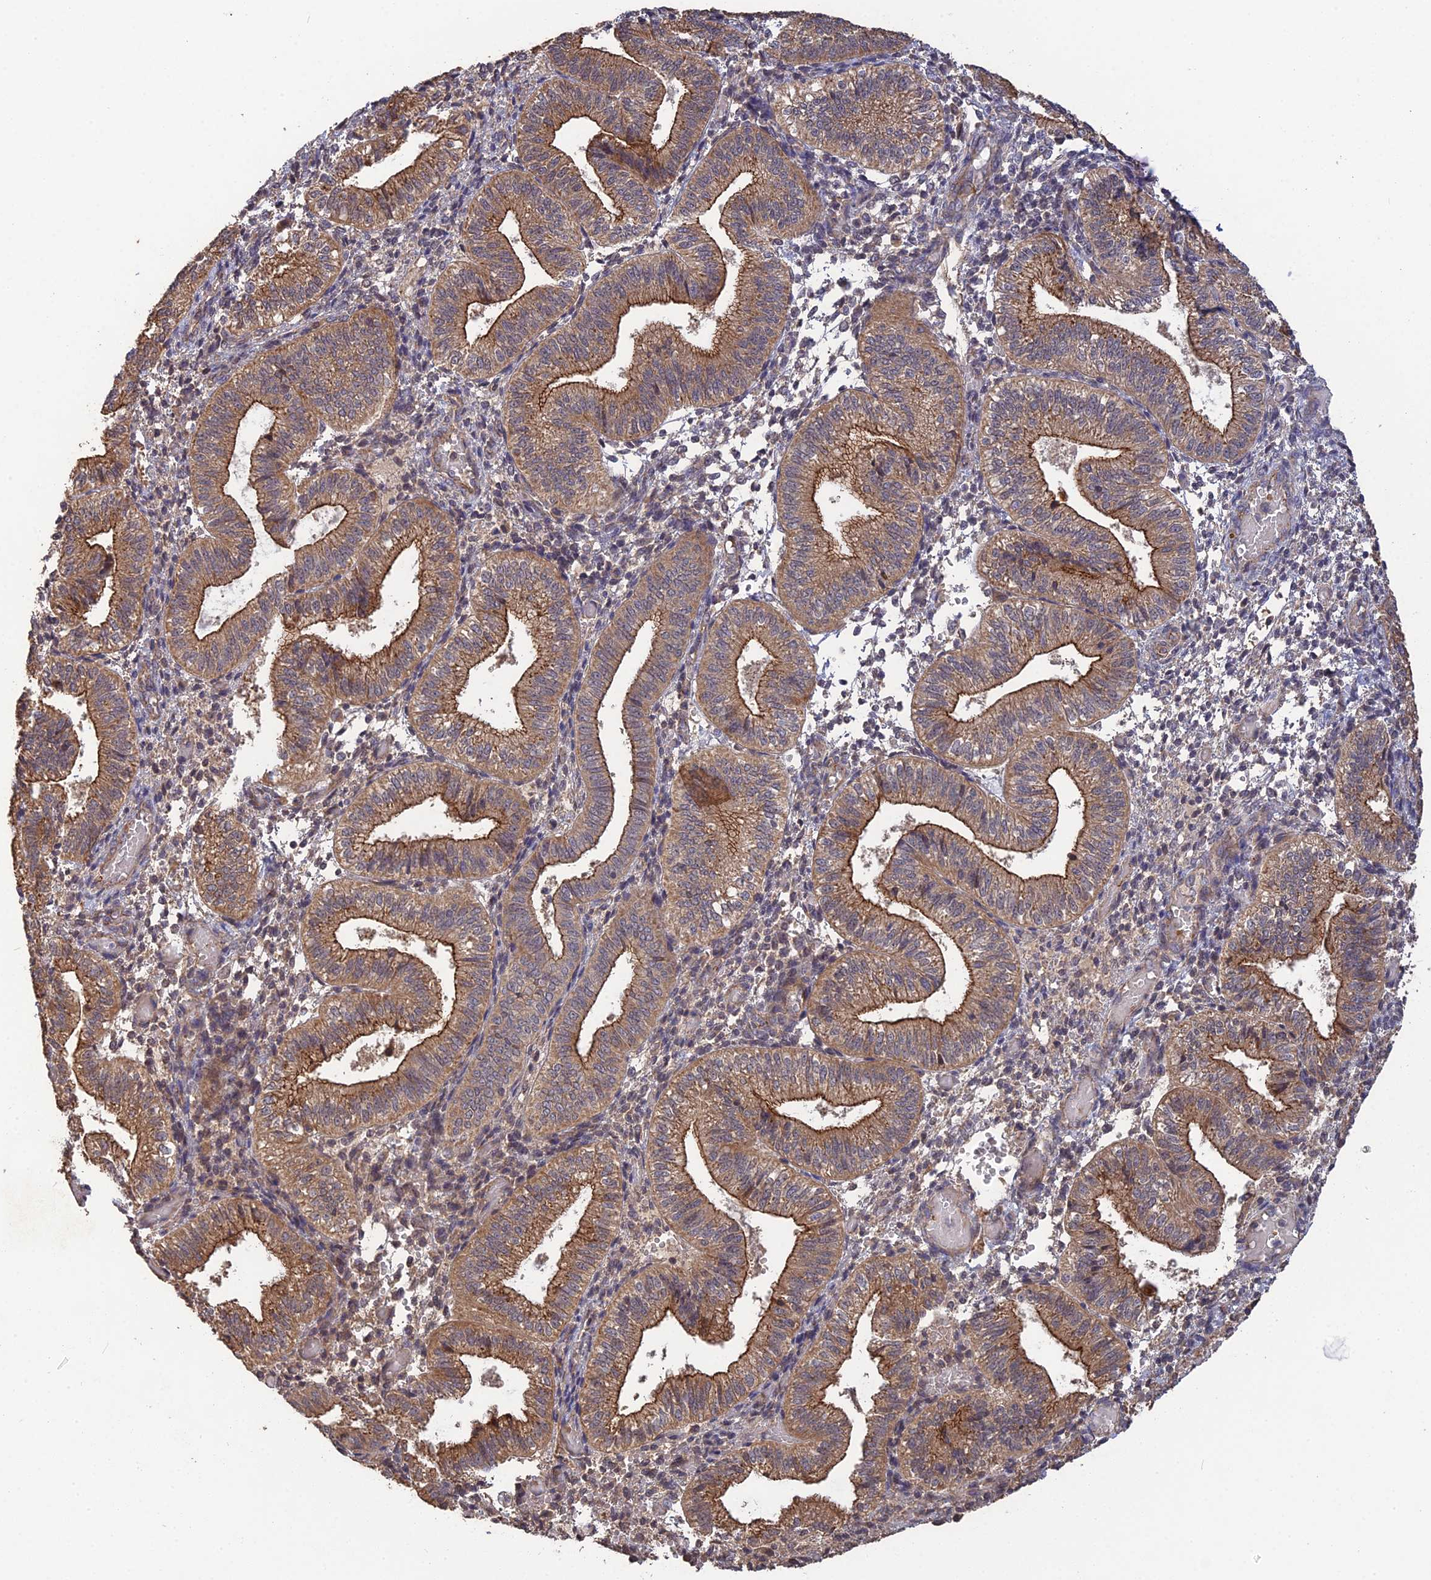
{"staining": {"intensity": "moderate", "quantity": "<25%", "location": "cytoplasmic/membranous"}, "tissue": "endometrium", "cell_type": "Cells in endometrial stroma", "image_type": "normal", "snomed": [{"axis": "morphology", "description": "Normal tissue, NOS"}, {"axis": "topography", "description": "Endometrium"}], "caption": "Immunohistochemical staining of unremarkable human endometrium displays <25% levels of moderate cytoplasmic/membranous protein expression in approximately <25% of cells in endometrial stroma.", "gene": "ARHGAP40", "patient": {"sex": "female", "age": 34}}